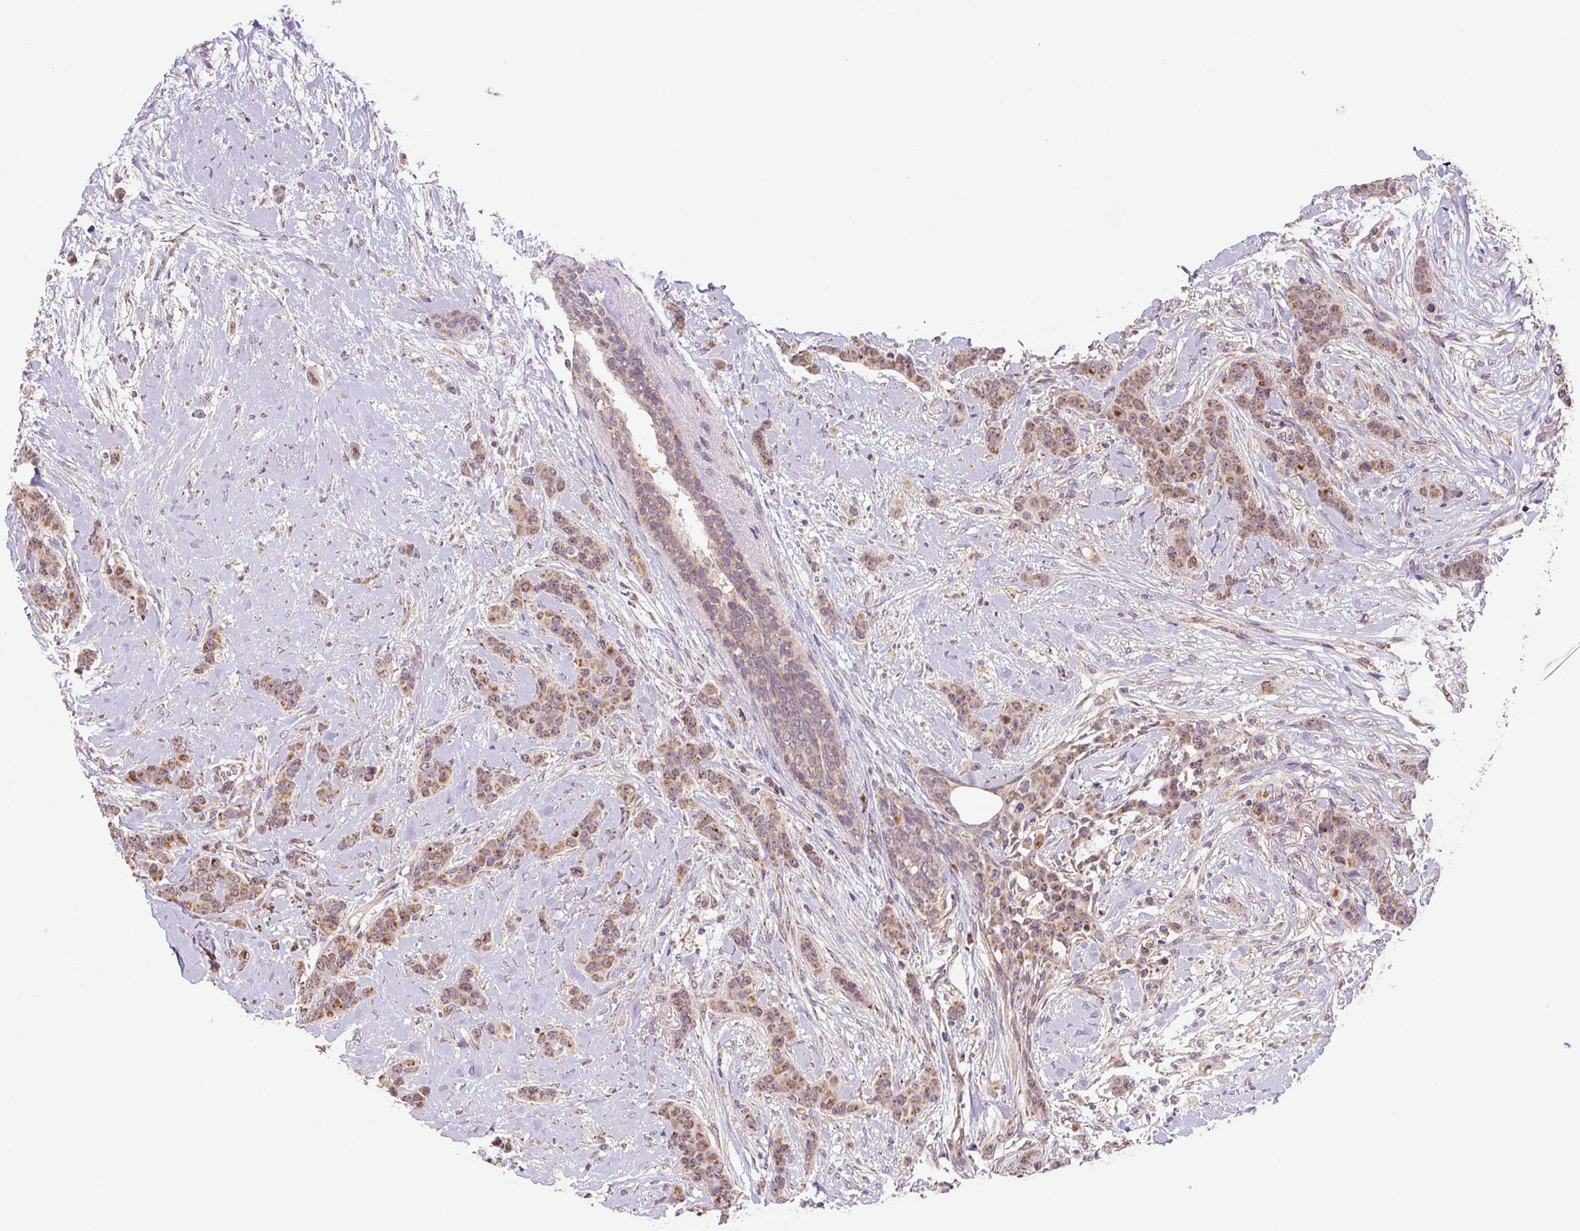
{"staining": {"intensity": "moderate", "quantity": ">75%", "location": "cytoplasmic/membranous"}, "tissue": "breast cancer", "cell_type": "Tumor cells", "image_type": "cancer", "snomed": [{"axis": "morphology", "description": "Duct carcinoma"}, {"axis": "topography", "description": "Breast"}], "caption": "A high-resolution histopathology image shows IHC staining of breast cancer (invasive ductal carcinoma), which reveals moderate cytoplasmic/membranous expression in about >75% of tumor cells.", "gene": "MFSD9", "patient": {"sex": "female", "age": 40}}